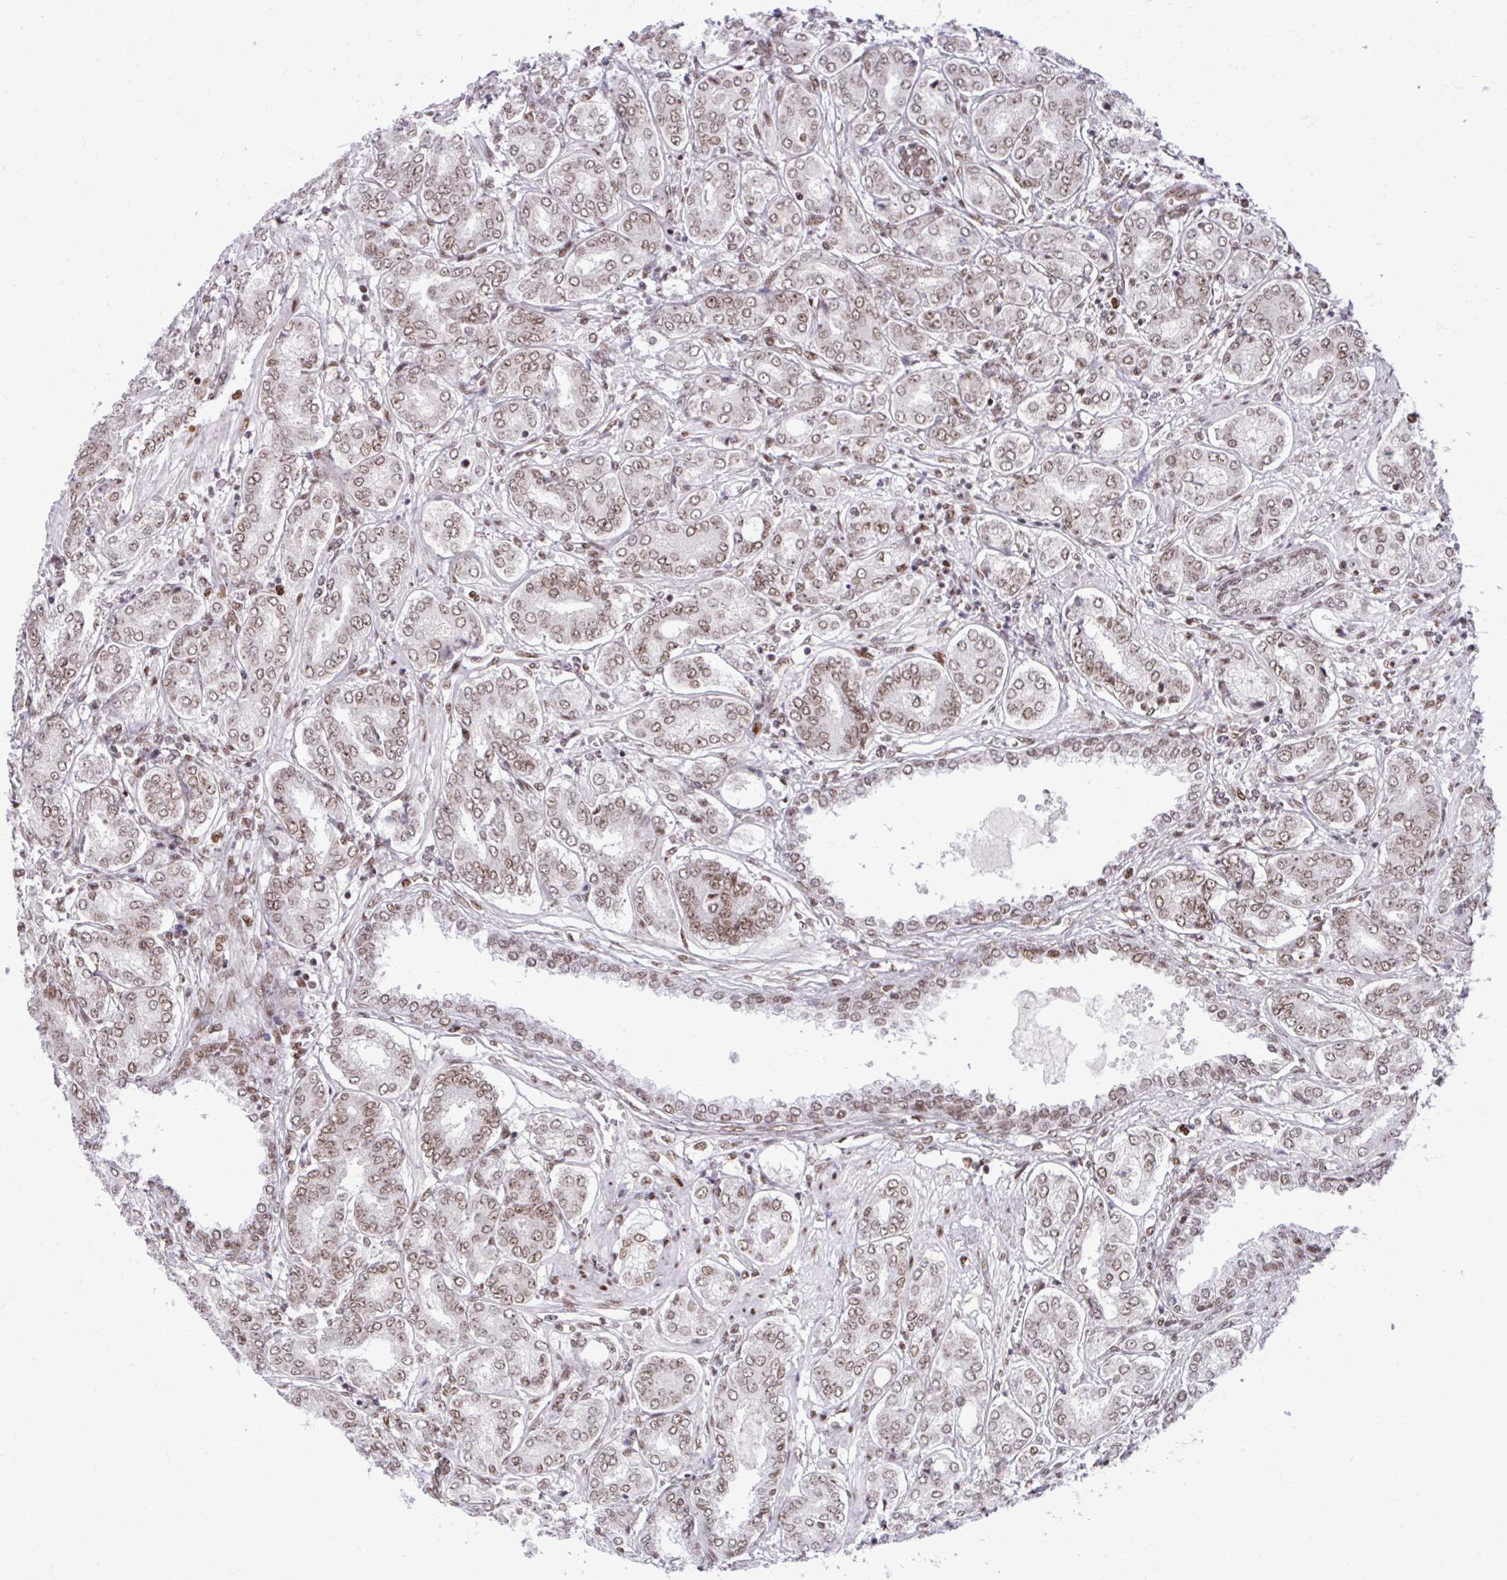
{"staining": {"intensity": "moderate", "quantity": ">75%", "location": "nuclear"}, "tissue": "prostate cancer", "cell_type": "Tumor cells", "image_type": "cancer", "snomed": [{"axis": "morphology", "description": "Adenocarcinoma, High grade"}, {"axis": "topography", "description": "Prostate"}], "caption": "Brown immunohistochemical staining in prostate cancer displays moderate nuclear positivity in approximately >75% of tumor cells.", "gene": "CDYL", "patient": {"sex": "male", "age": 72}}